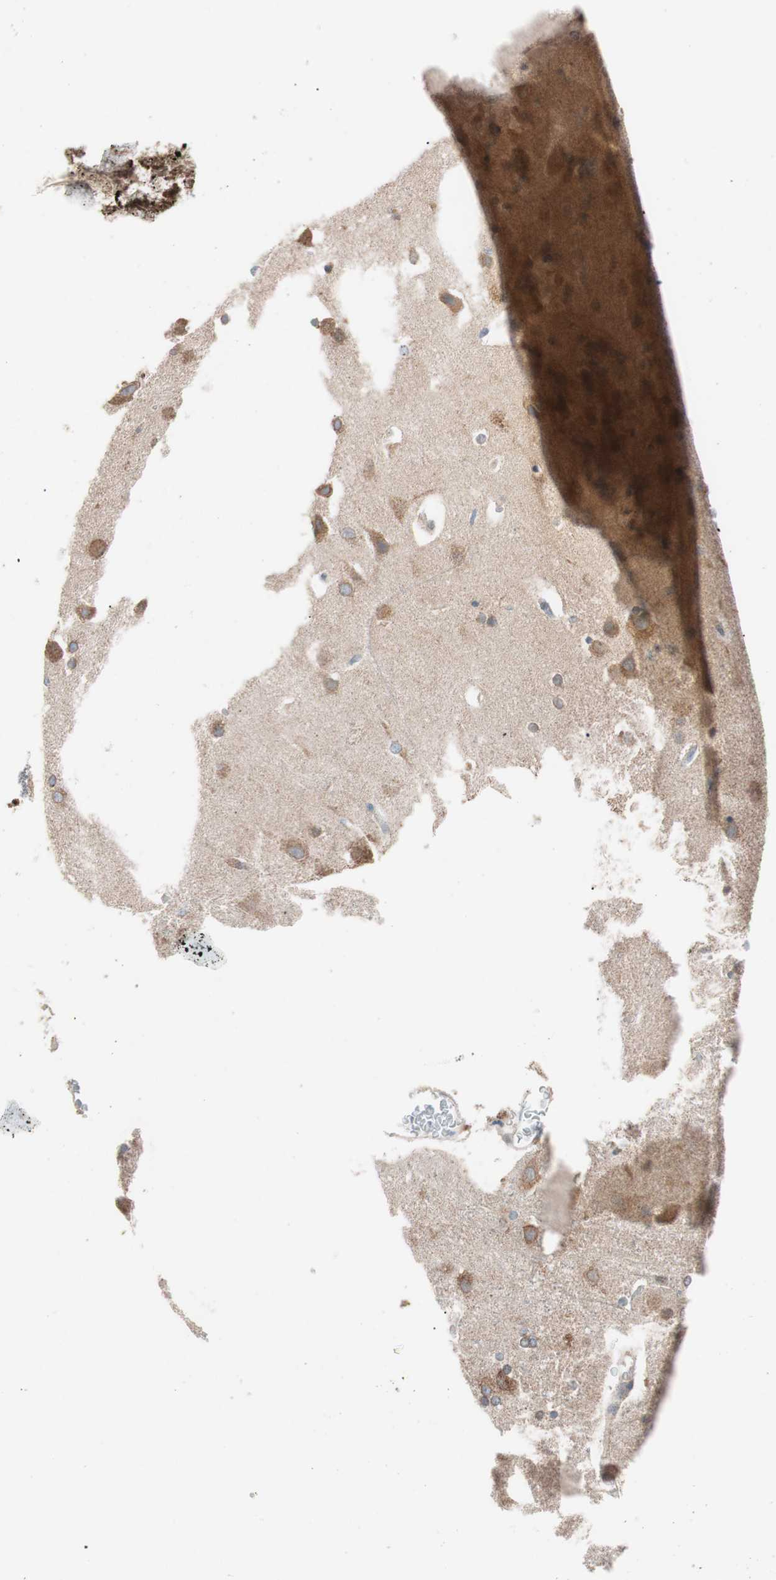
{"staining": {"intensity": "moderate", "quantity": "<25%", "location": "cytoplasmic/membranous"}, "tissue": "caudate", "cell_type": "Glial cells", "image_type": "normal", "snomed": [{"axis": "morphology", "description": "Normal tissue, NOS"}, {"axis": "topography", "description": "Lateral ventricle wall"}], "caption": "Immunohistochemical staining of benign human caudate displays <25% levels of moderate cytoplasmic/membranous protein positivity in approximately <25% of glial cells. Nuclei are stained in blue.", "gene": "FAAH", "patient": {"sex": "female", "age": 54}}